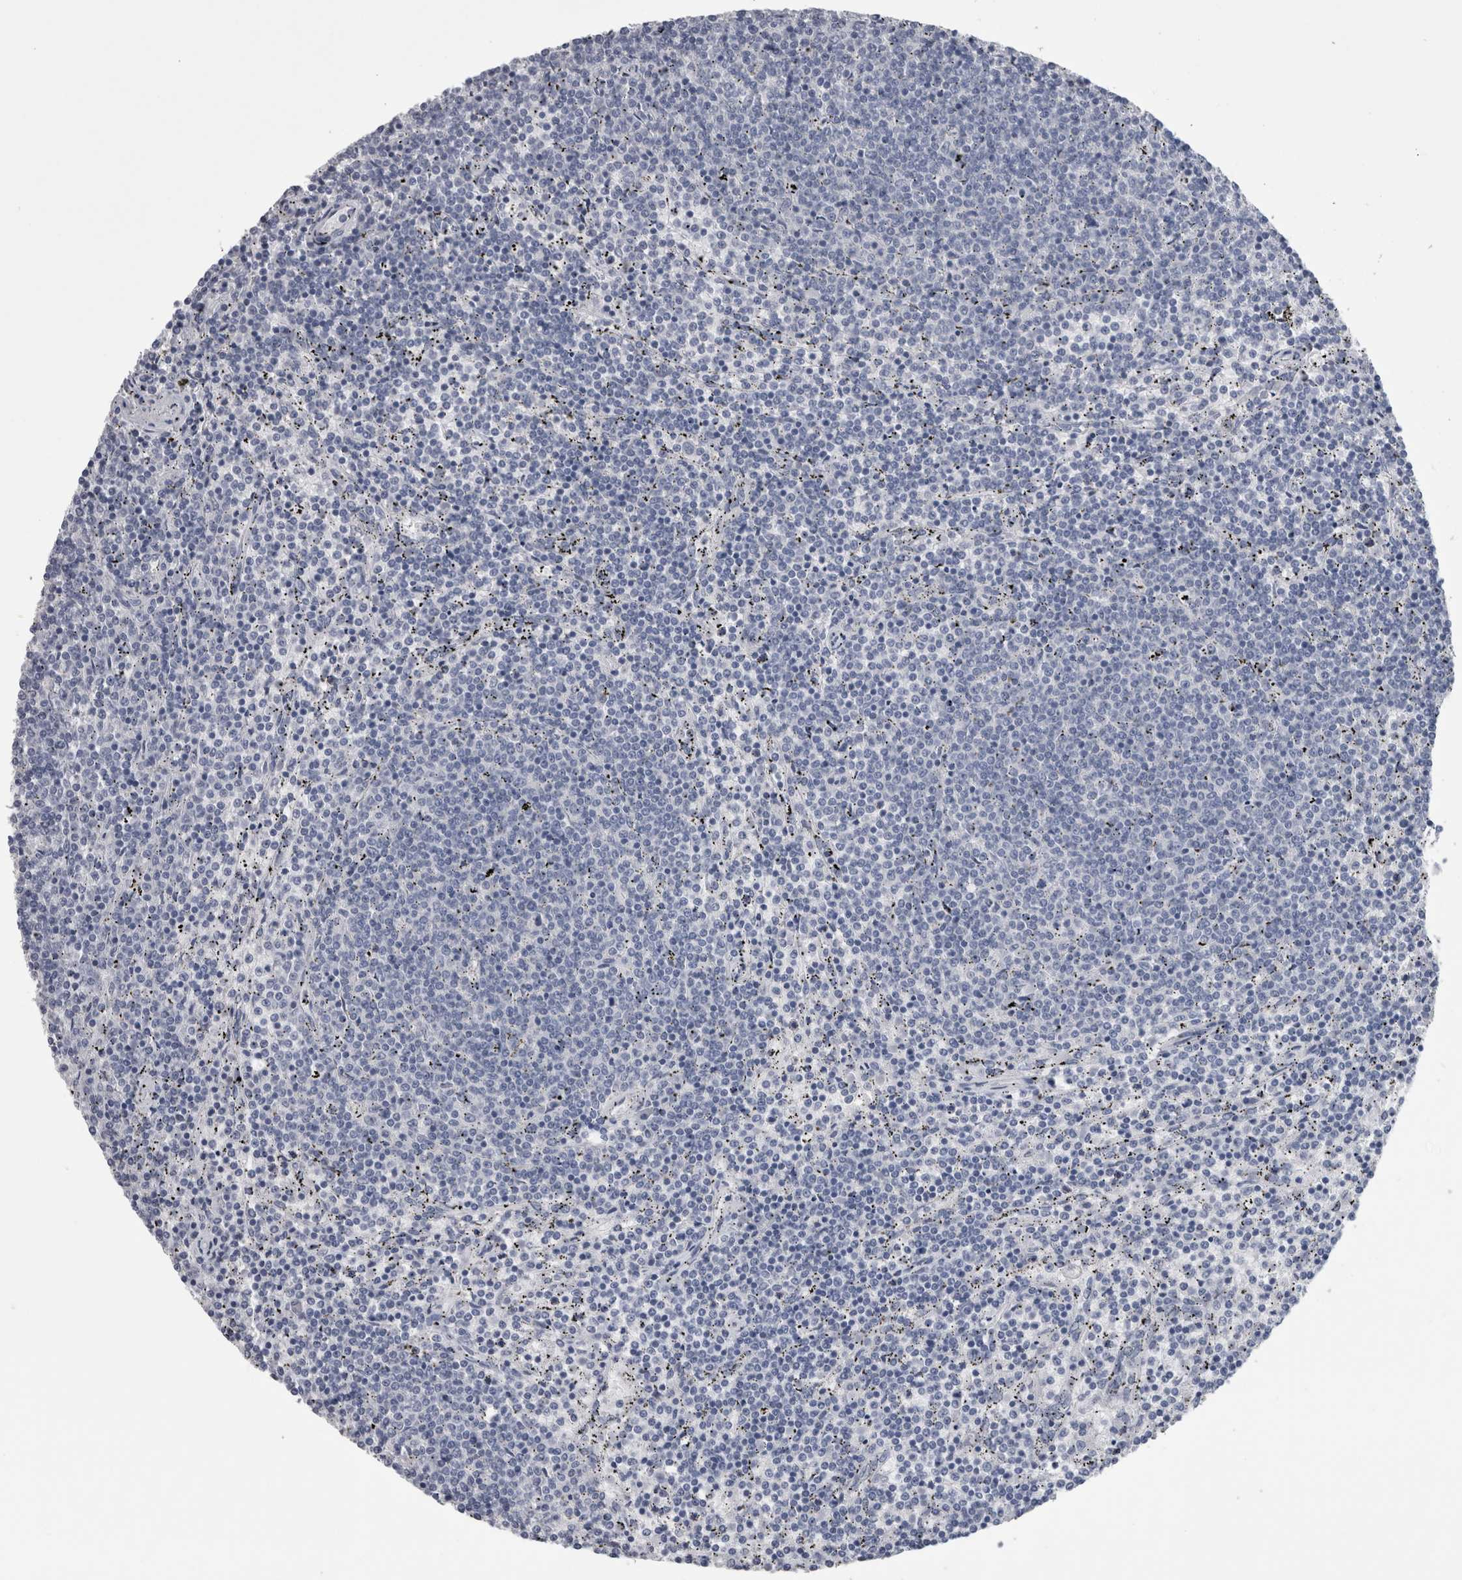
{"staining": {"intensity": "negative", "quantity": "none", "location": "none"}, "tissue": "lymphoma", "cell_type": "Tumor cells", "image_type": "cancer", "snomed": [{"axis": "morphology", "description": "Malignant lymphoma, non-Hodgkin's type, Low grade"}, {"axis": "topography", "description": "Spleen"}], "caption": "The image shows no significant staining in tumor cells of lymphoma. (Stains: DAB immunohistochemistry with hematoxylin counter stain, Microscopy: brightfield microscopy at high magnification).", "gene": "CA8", "patient": {"sex": "female", "age": 50}}